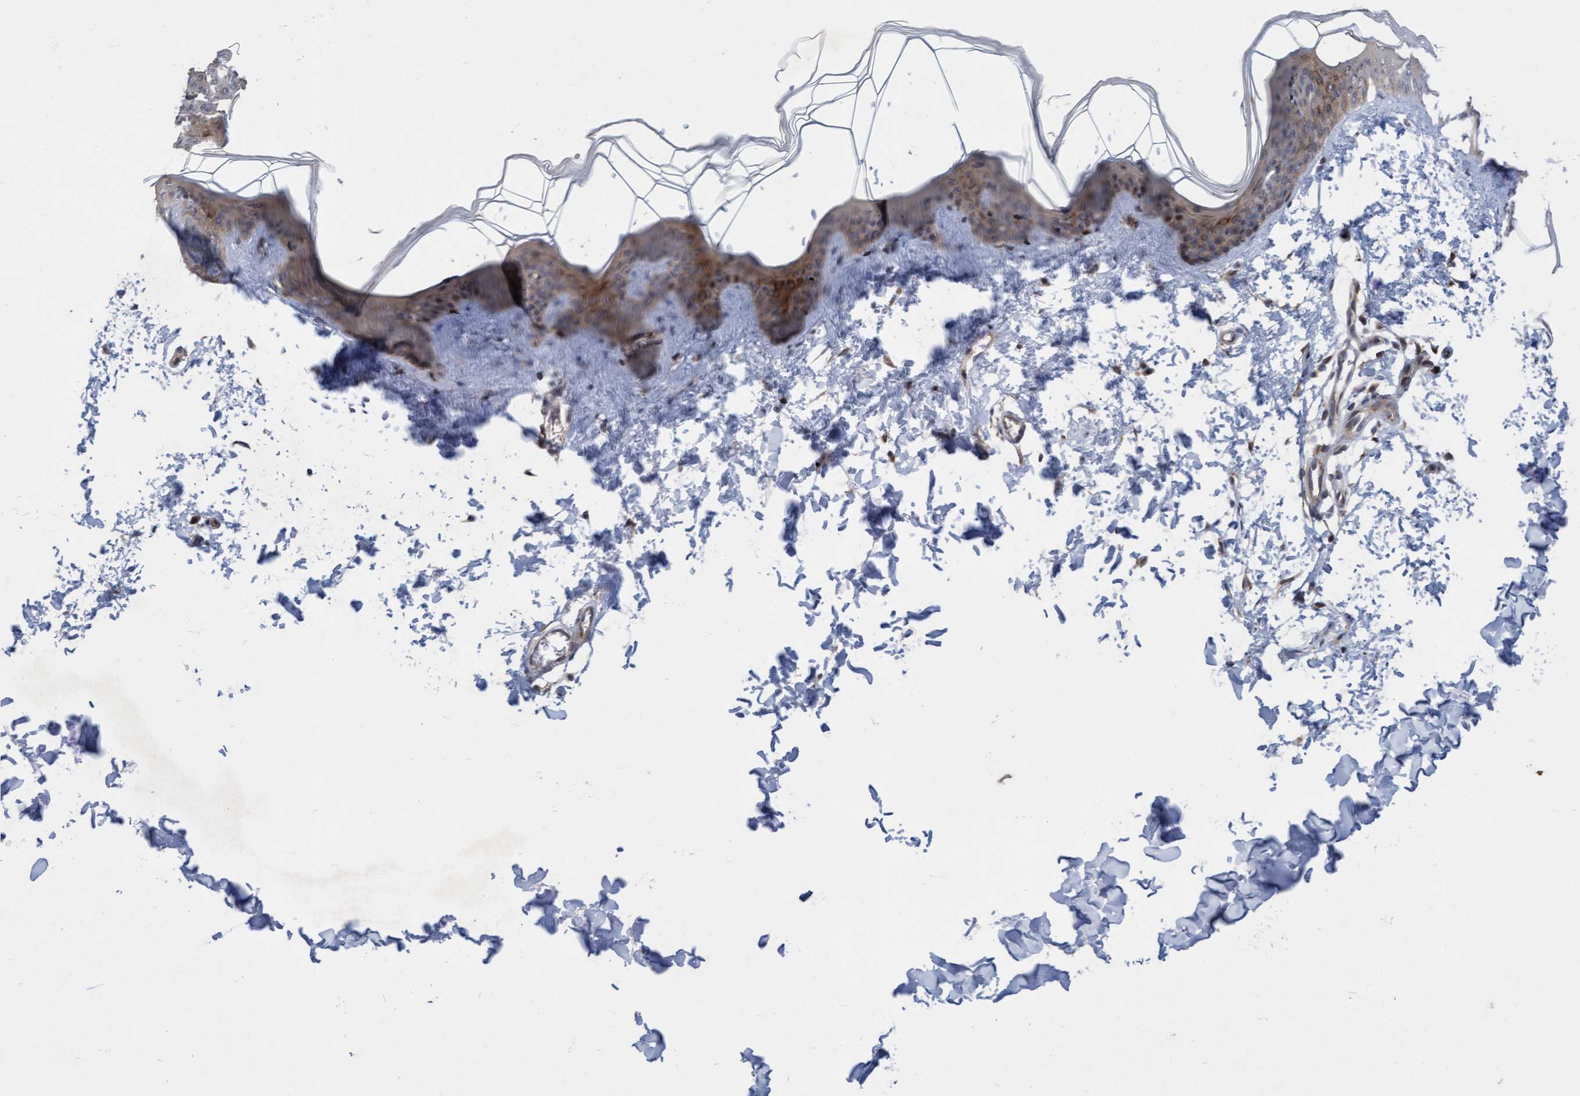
{"staining": {"intensity": "weak", "quantity": ">75%", "location": "cytoplasmic/membranous"}, "tissue": "skin", "cell_type": "Fibroblasts", "image_type": "normal", "snomed": [{"axis": "morphology", "description": "Normal tissue, NOS"}, {"axis": "topography", "description": "Skin"}], "caption": "IHC photomicrograph of benign skin stained for a protein (brown), which exhibits low levels of weak cytoplasmic/membranous staining in approximately >75% of fibroblasts.", "gene": "RAP1GAP2", "patient": {"sex": "female", "age": 17}}